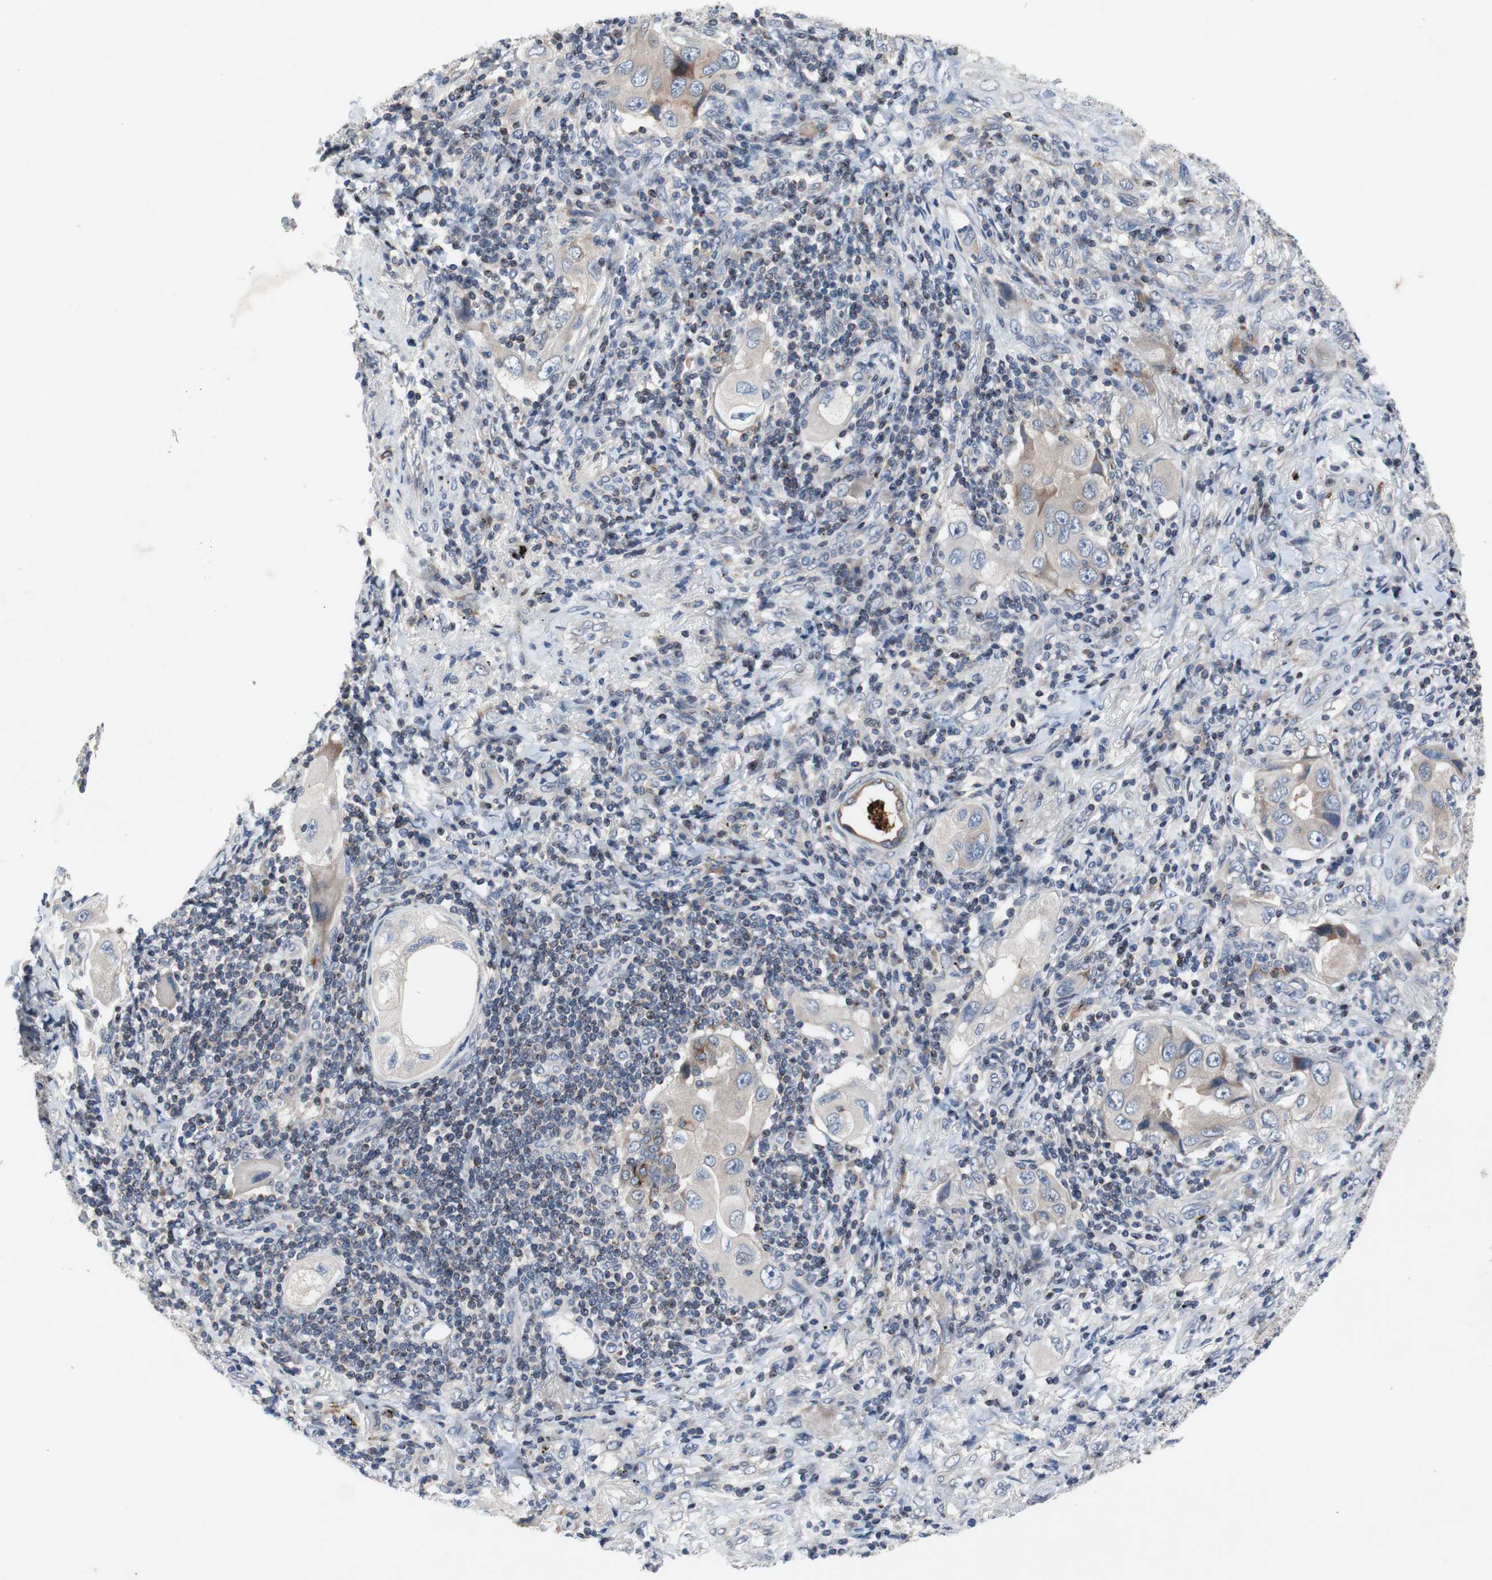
{"staining": {"intensity": "moderate", "quantity": "<25%", "location": "cytoplasmic/membranous"}, "tissue": "lung cancer", "cell_type": "Tumor cells", "image_type": "cancer", "snomed": [{"axis": "morphology", "description": "Adenocarcinoma, NOS"}, {"axis": "topography", "description": "Lung"}], "caption": "Human lung adenocarcinoma stained with a brown dye displays moderate cytoplasmic/membranous positive staining in about <25% of tumor cells.", "gene": "MUTYH", "patient": {"sex": "female", "age": 65}}